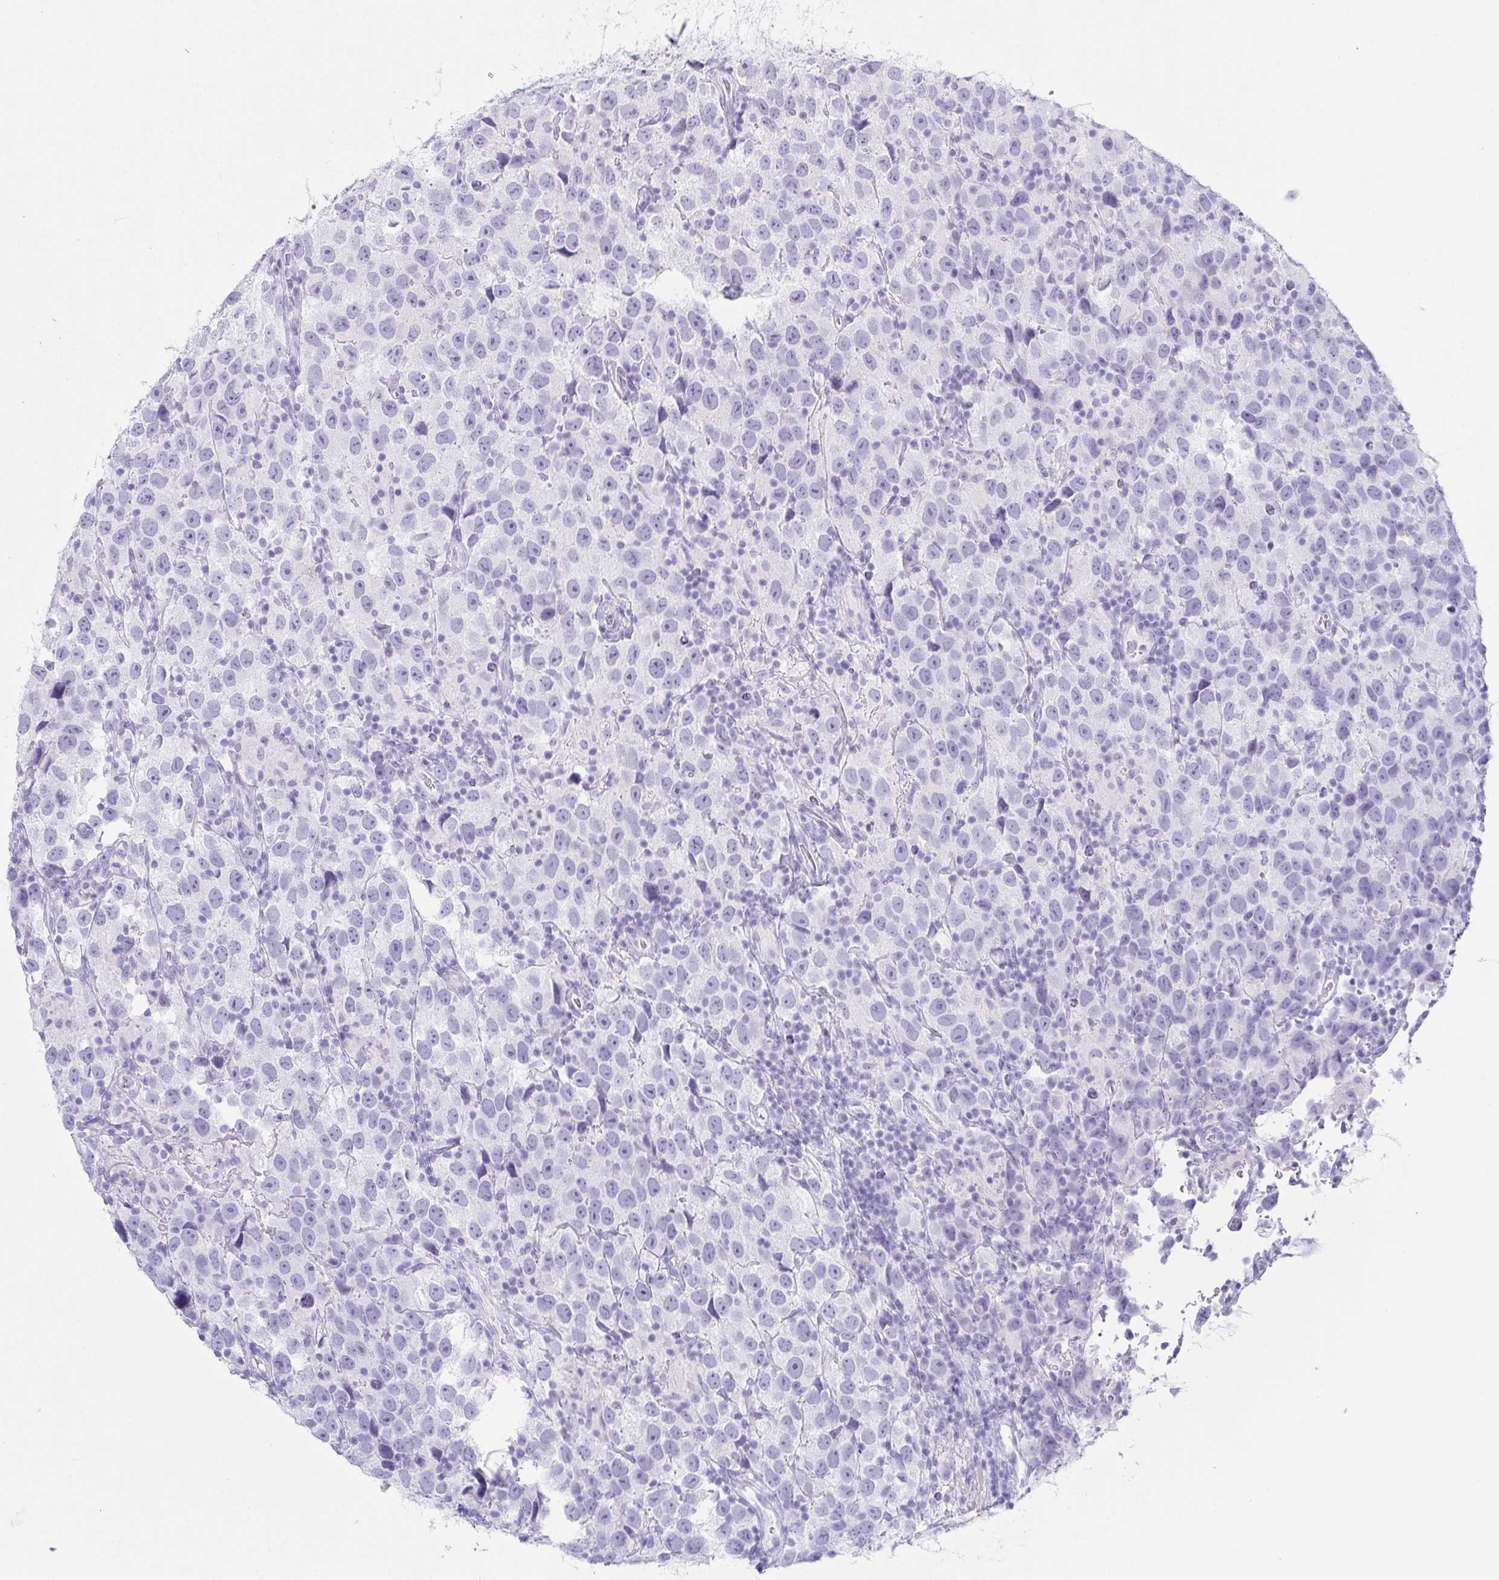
{"staining": {"intensity": "negative", "quantity": "none", "location": "none"}, "tissue": "testis cancer", "cell_type": "Tumor cells", "image_type": "cancer", "snomed": [{"axis": "morphology", "description": "Seminoma, NOS"}, {"axis": "topography", "description": "Testis"}], "caption": "A photomicrograph of human seminoma (testis) is negative for staining in tumor cells.", "gene": "ZG16B", "patient": {"sex": "male", "age": 26}}